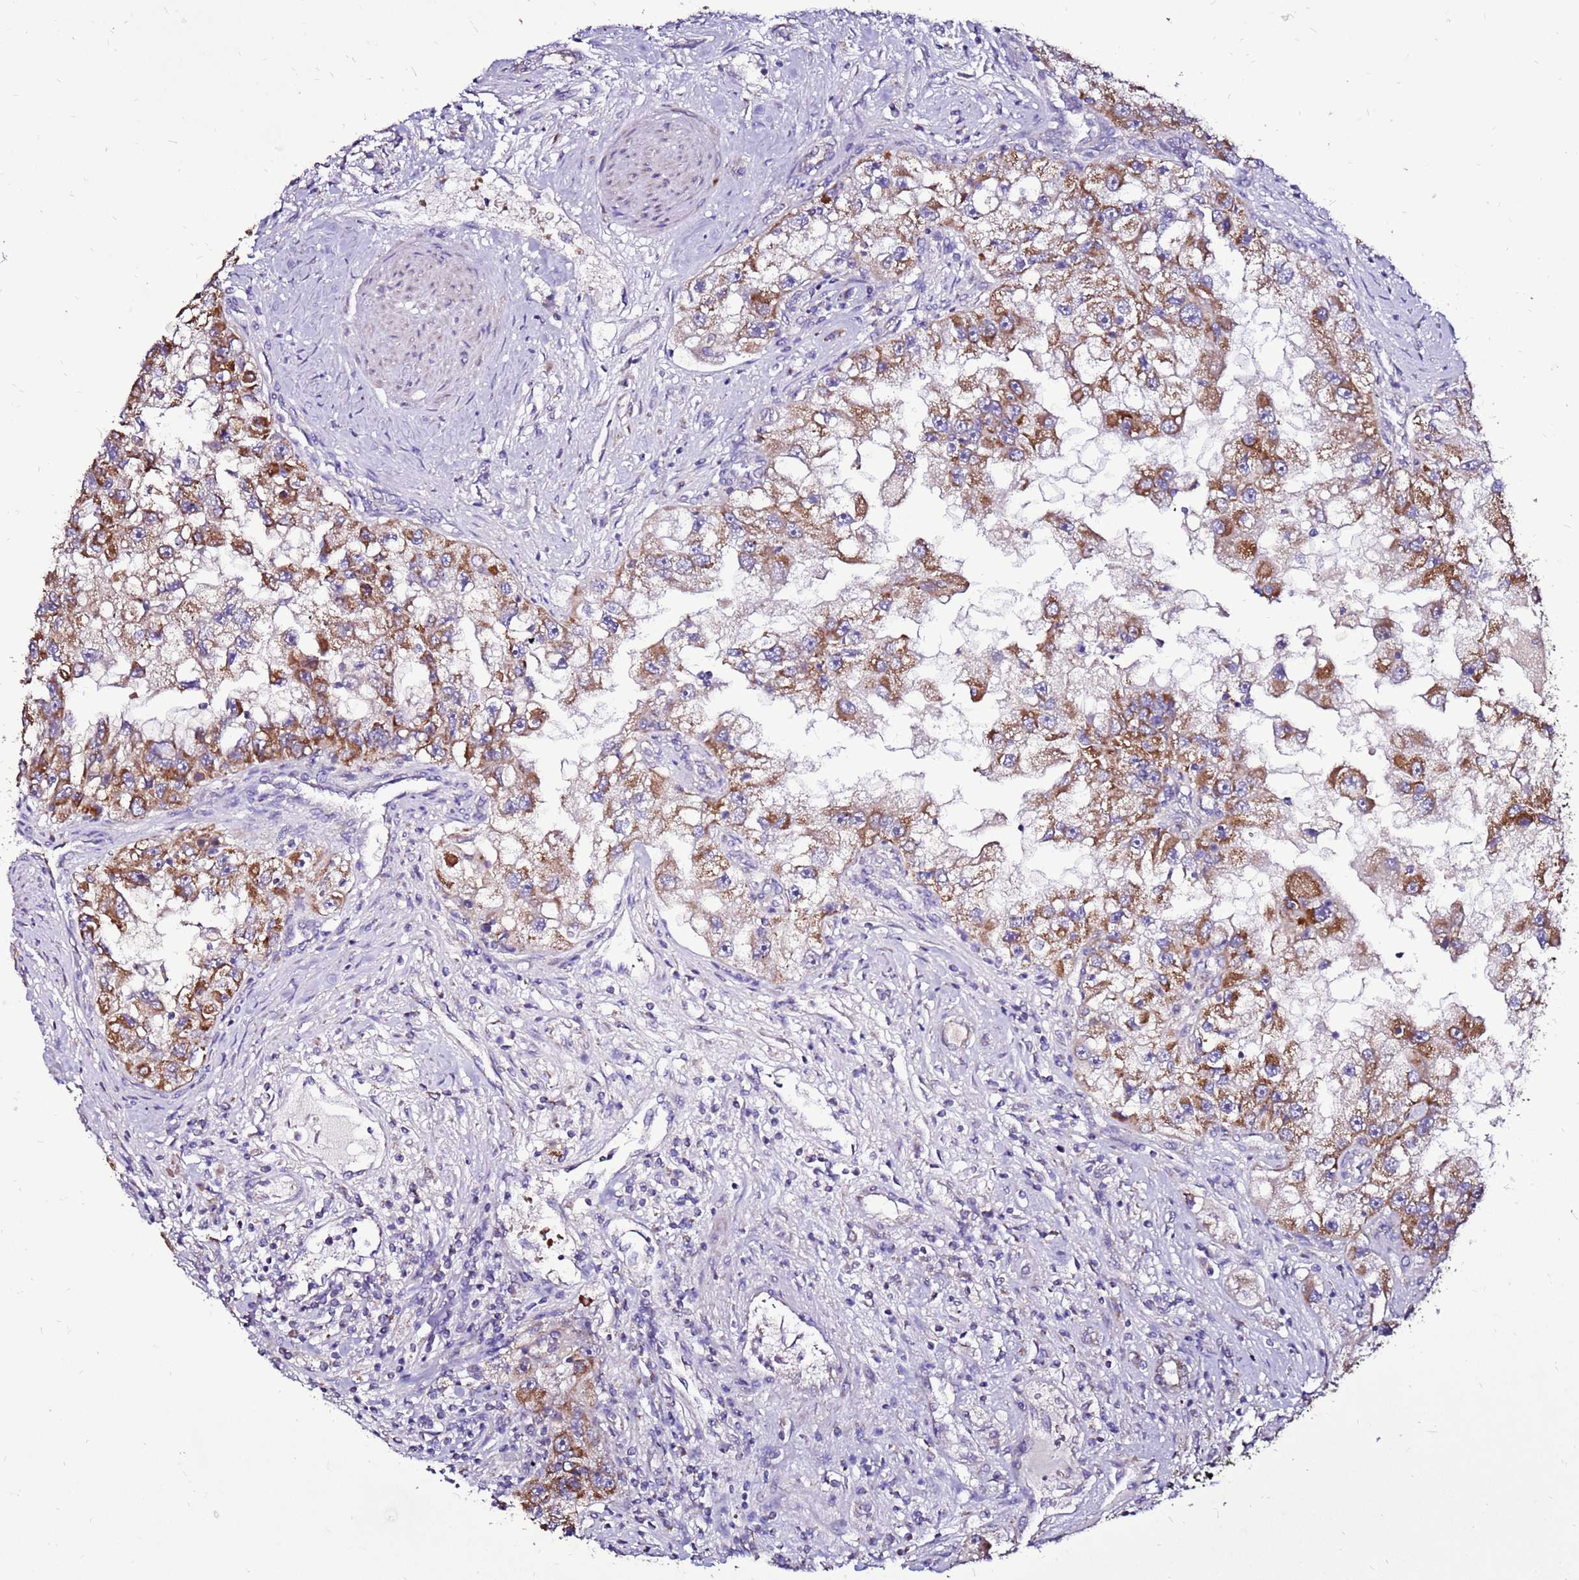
{"staining": {"intensity": "moderate", "quantity": ">75%", "location": "cytoplasmic/membranous"}, "tissue": "renal cancer", "cell_type": "Tumor cells", "image_type": "cancer", "snomed": [{"axis": "morphology", "description": "Adenocarcinoma, NOS"}, {"axis": "topography", "description": "Kidney"}], "caption": "DAB immunohistochemical staining of adenocarcinoma (renal) displays moderate cytoplasmic/membranous protein expression in approximately >75% of tumor cells.", "gene": "SPSB3", "patient": {"sex": "male", "age": 63}}